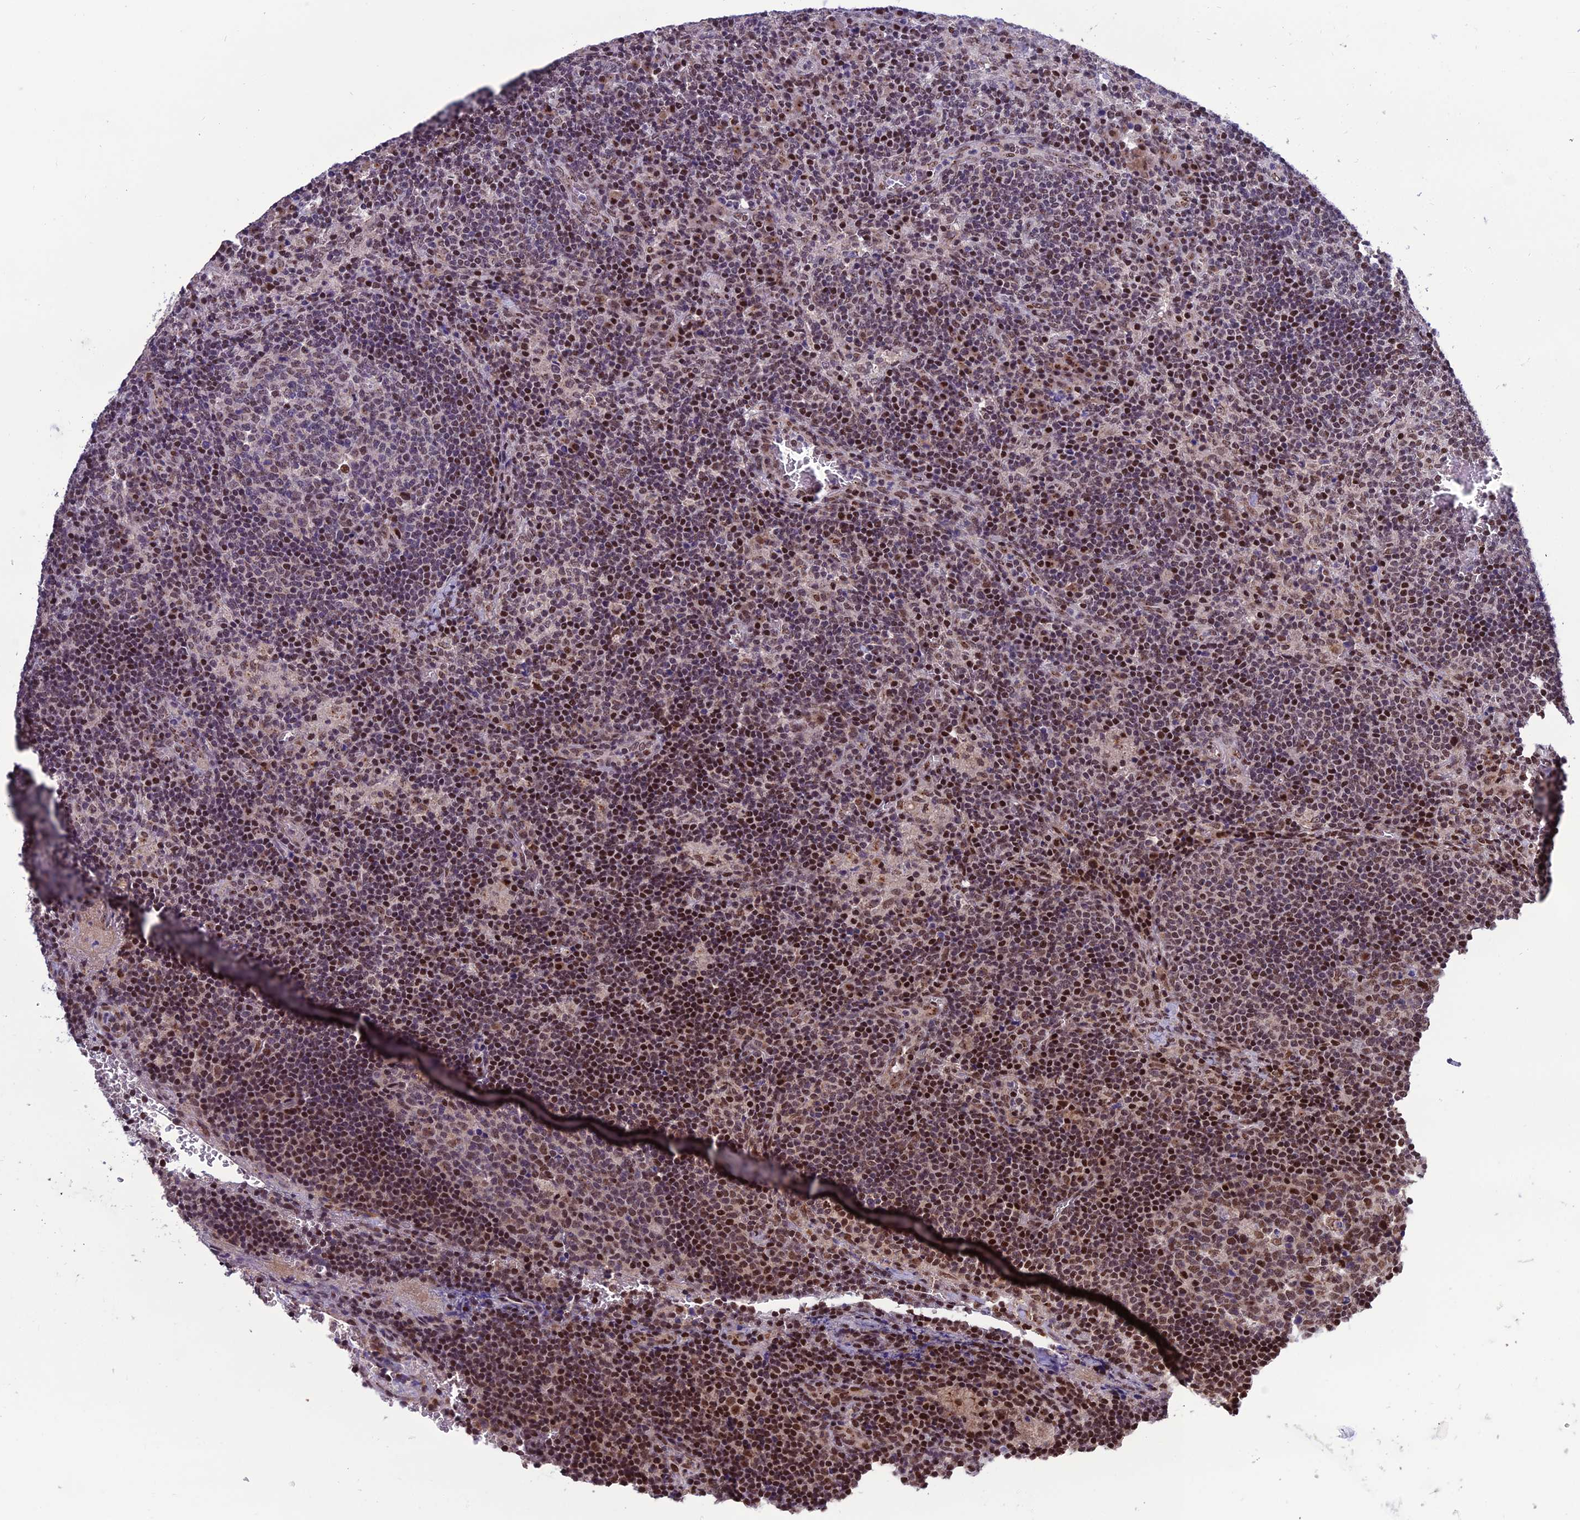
{"staining": {"intensity": "moderate", "quantity": "25%-75%", "location": "nuclear"}, "tissue": "lymph node", "cell_type": "Germinal center cells", "image_type": "normal", "snomed": [{"axis": "morphology", "description": "Normal tissue, NOS"}, {"axis": "topography", "description": "Lymph node"}], "caption": "Moderate nuclear positivity is identified in approximately 25%-75% of germinal center cells in unremarkable lymph node. (DAB (3,3'-diaminobenzidine) IHC, brown staining for protein, blue staining for nuclei).", "gene": "ARL2", "patient": {"sex": "male", "age": 58}}